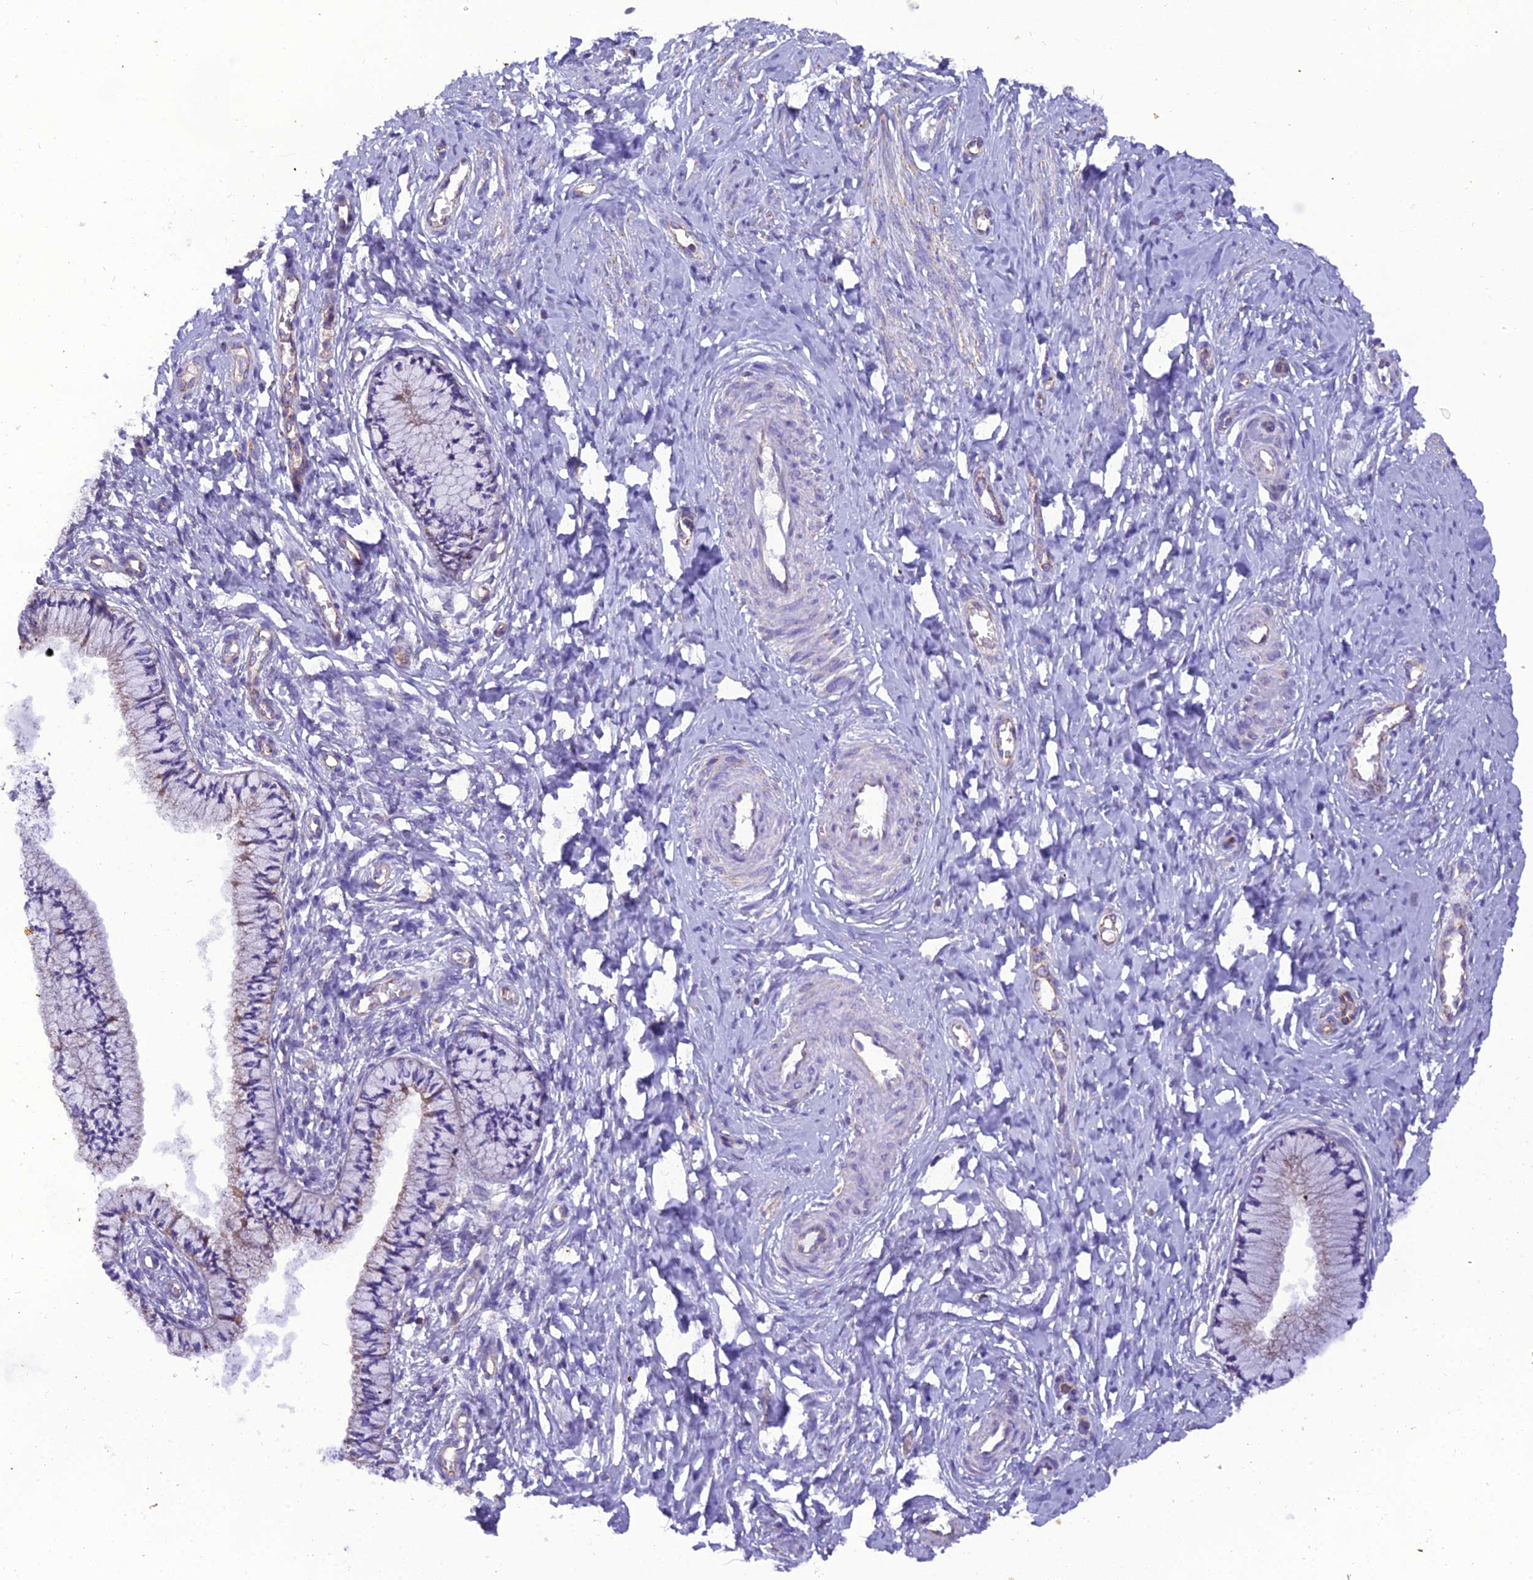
{"staining": {"intensity": "weak", "quantity": "25%-75%", "location": "cytoplasmic/membranous"}, "tissue": "cervix", "cell_type": "Glandular cells", "image_type": "normal", "snomed": [{"axis": "morphology", "description": "Normal tissue, NOS"}, {"axis": "topography", "description": "Cervix"}], "caption": "An immunohistochemistry micrograph of unremarkable tissue is shown. Protein staining in brown highlights weak cytoplasmic/membranous positivity in cervix within glandular cells. The staining was performed using DAB (3,3'-diaminobenzidine), with brown indicating positive protein expression. Nuclei are stained blue with hematoxylin.", "gene": "GPD1", "patient": {"sex": "female", "age": 36}}